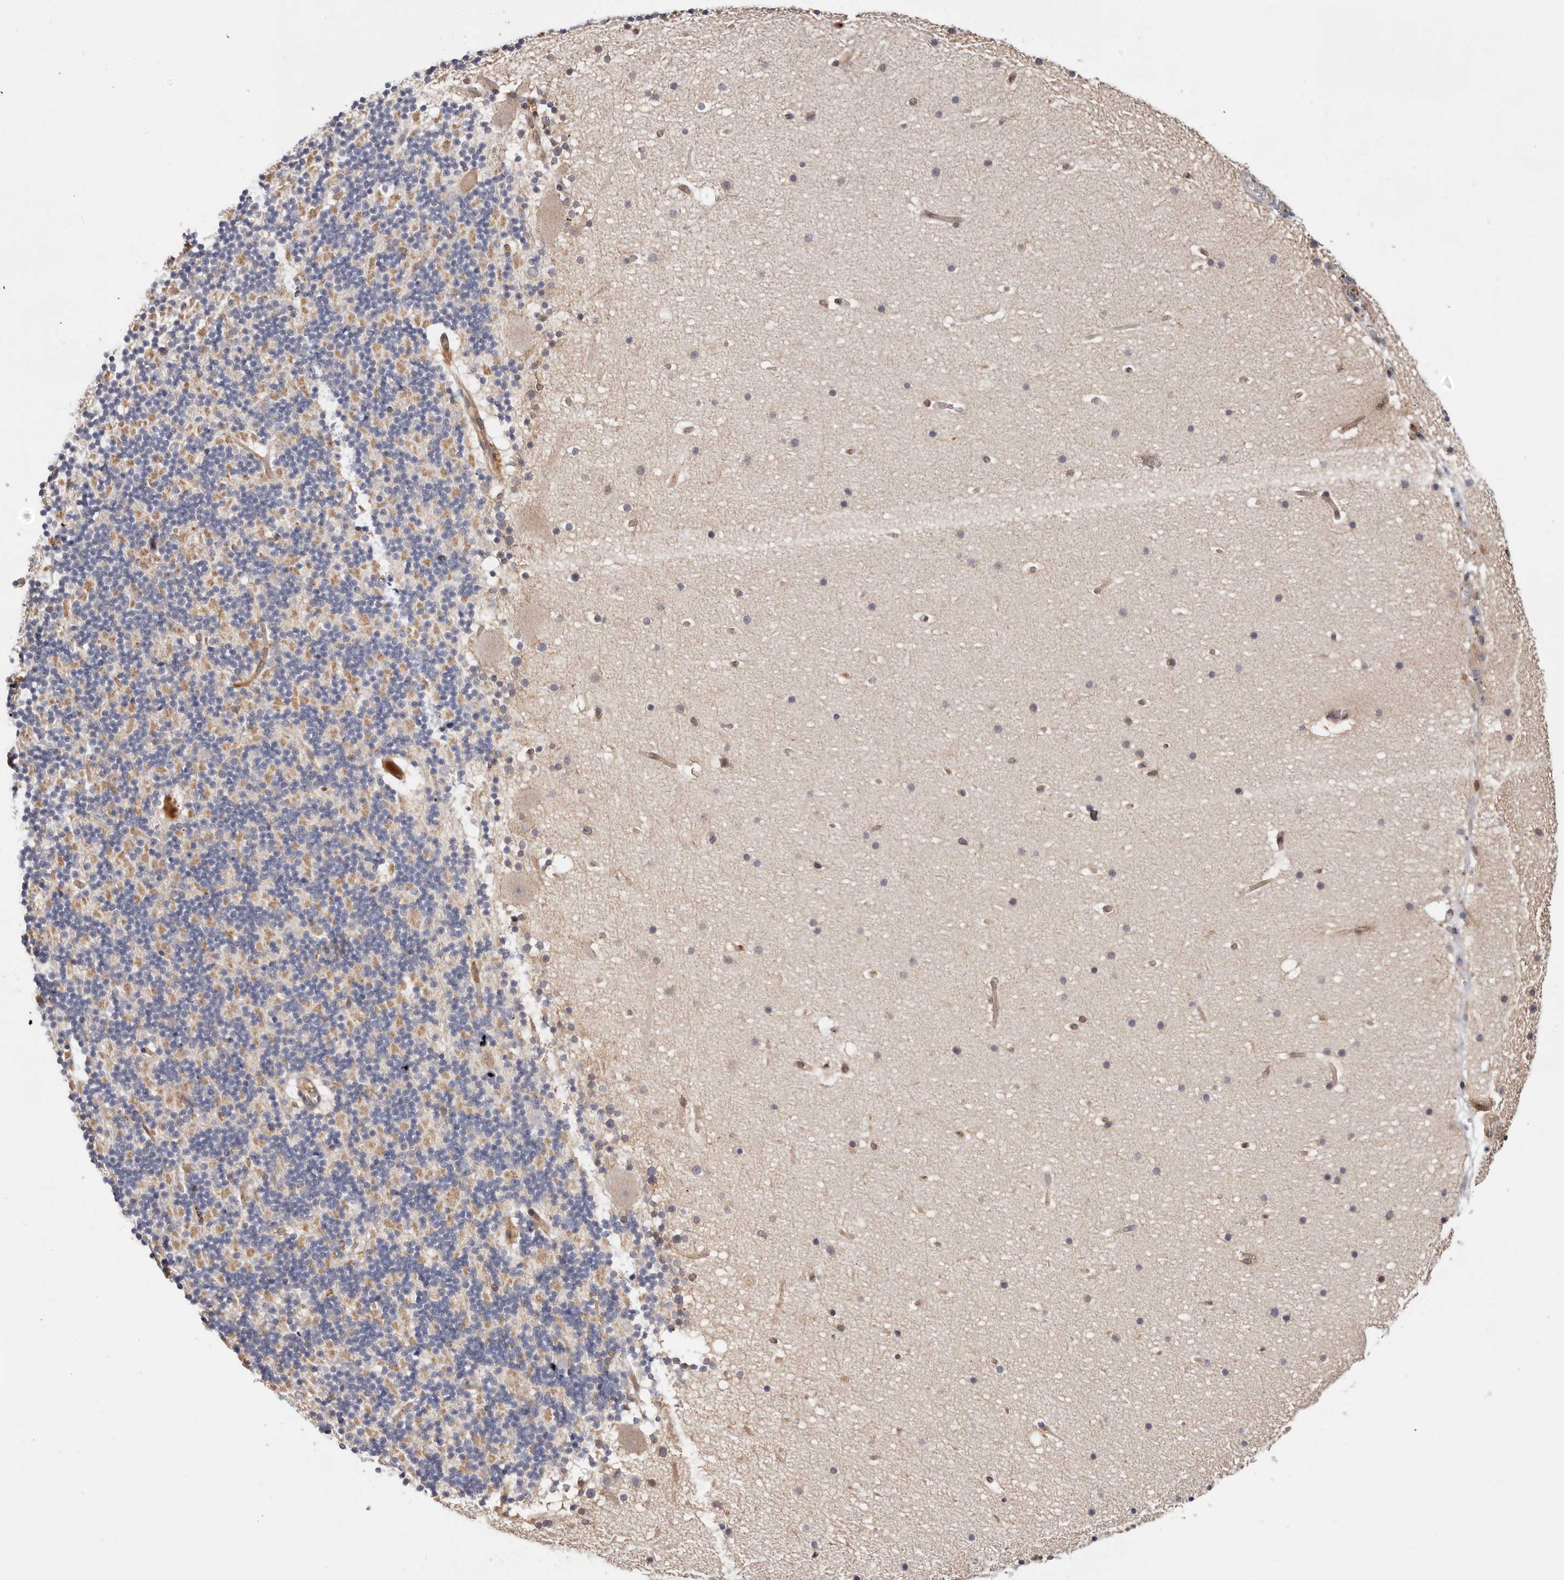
{"staining": {"intensity": "negative", "quantity": "none", "location": "none"}, "tissue": "cerebellum", "cell_type": "Cells in granular layer", "image_type": "normal", "snomed": [{"axis": "morphology", "description": "Normal tissue, NOS"}, {"axis": "topography", "description": "Cerebellum"}], "caption": "This is a micrograph of IHC staining of benign cerebellum, which shows no staining in cells in granular layer.", "gene": "RNF213", "patient": {"sex": "male", "age": 57}}